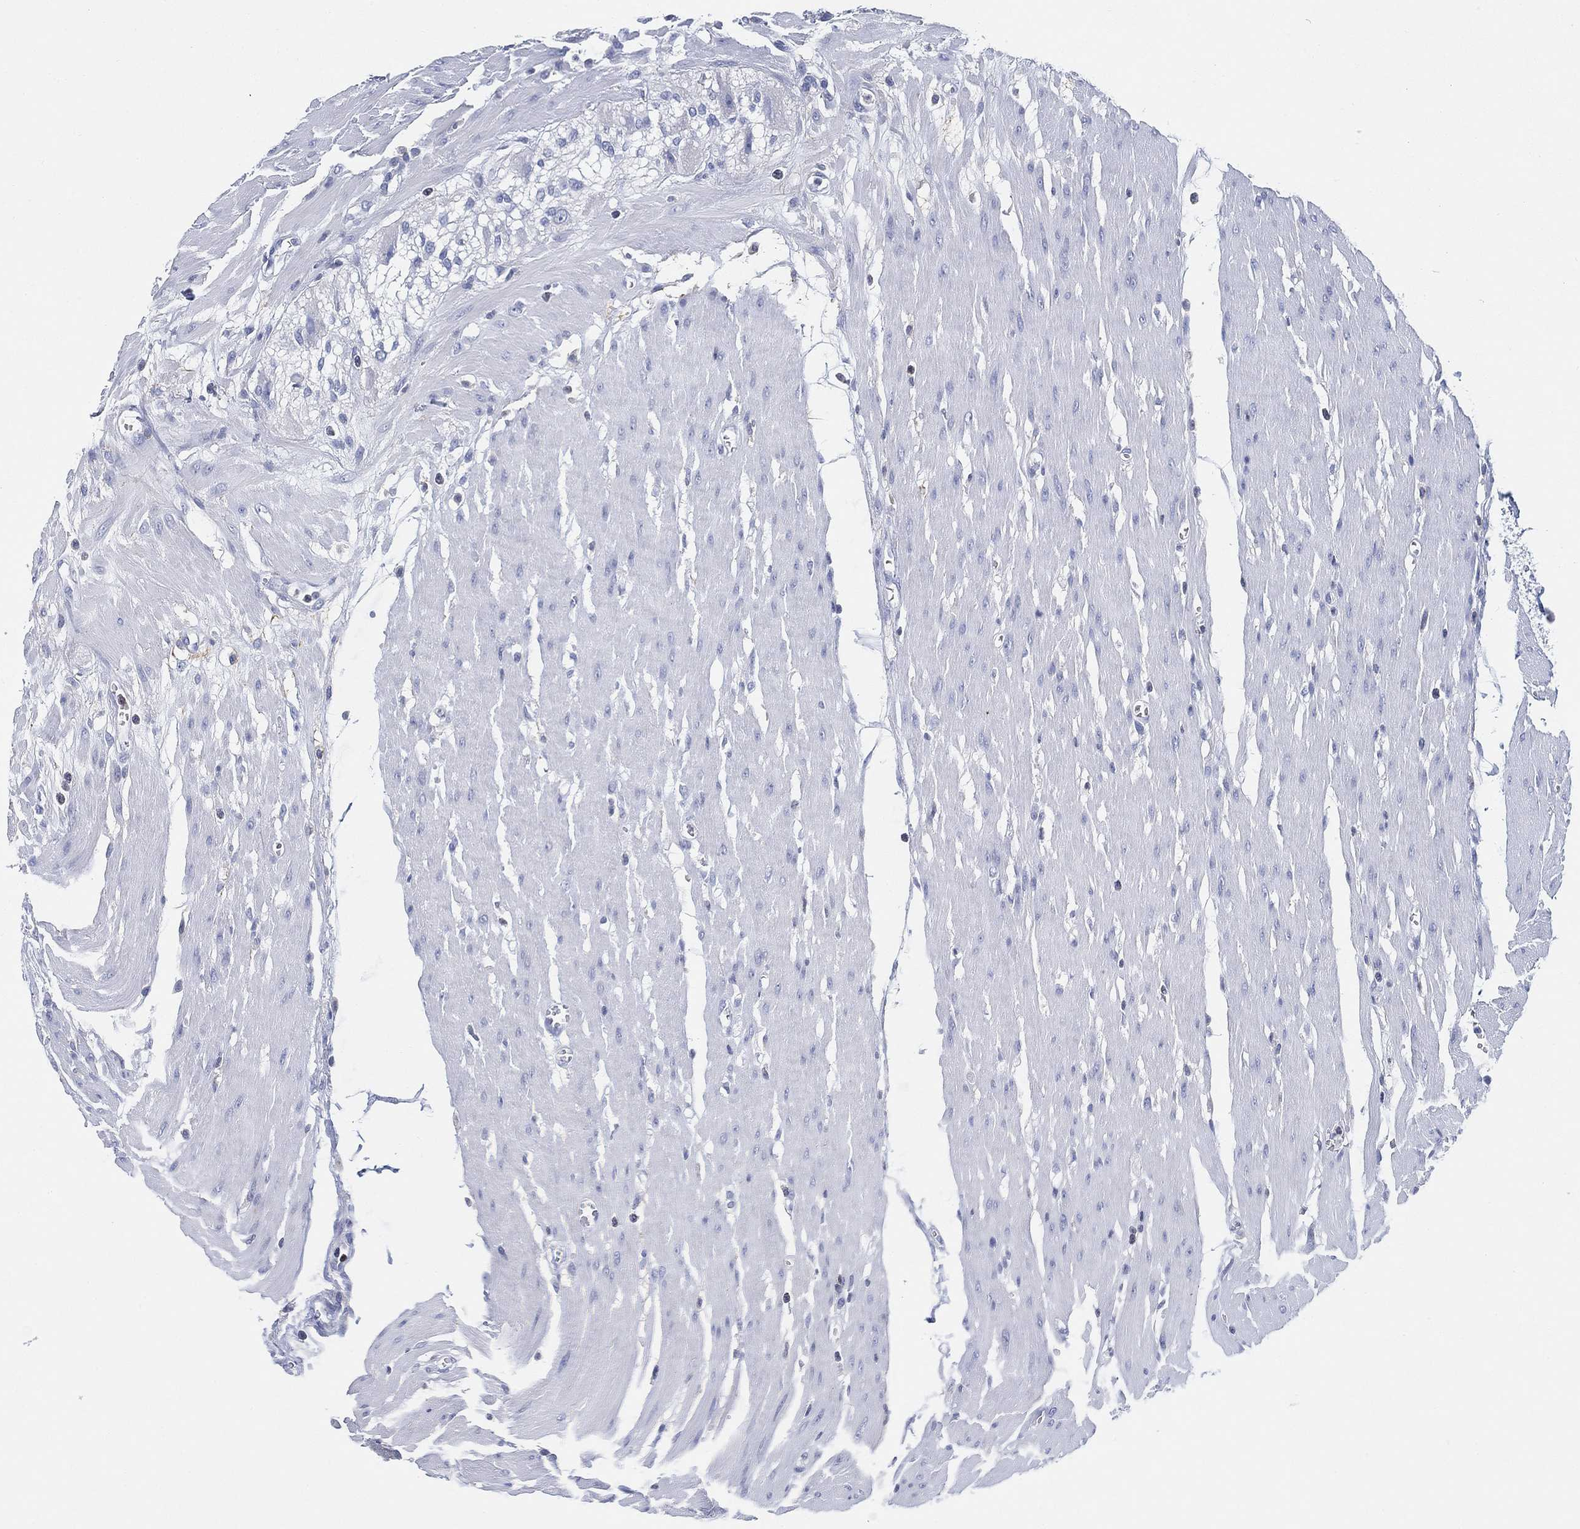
{"staining": {"intensity": "negative", "quantity": "none", "location": "none"}, "tissue": "colon", "cell_type": "Endothelial cells", "image_type": "normal", "snomed": [{"axis": "morphology", "description": "Normal tissue, NOS"}, {"axis": "morphology", "description": "Adenocarcinoma, NOS"}, {"axis": "topography", "description": "Colon"}], "caption": "An image of human colon is negative for staining in endothelial cells. (Brightfield microscopy of DAB (3,3'-diaminobenzidine) immunohistochemistry at high magnification).", "gene": "FYB1", "patient": {"sex": "male", "age": 65}}